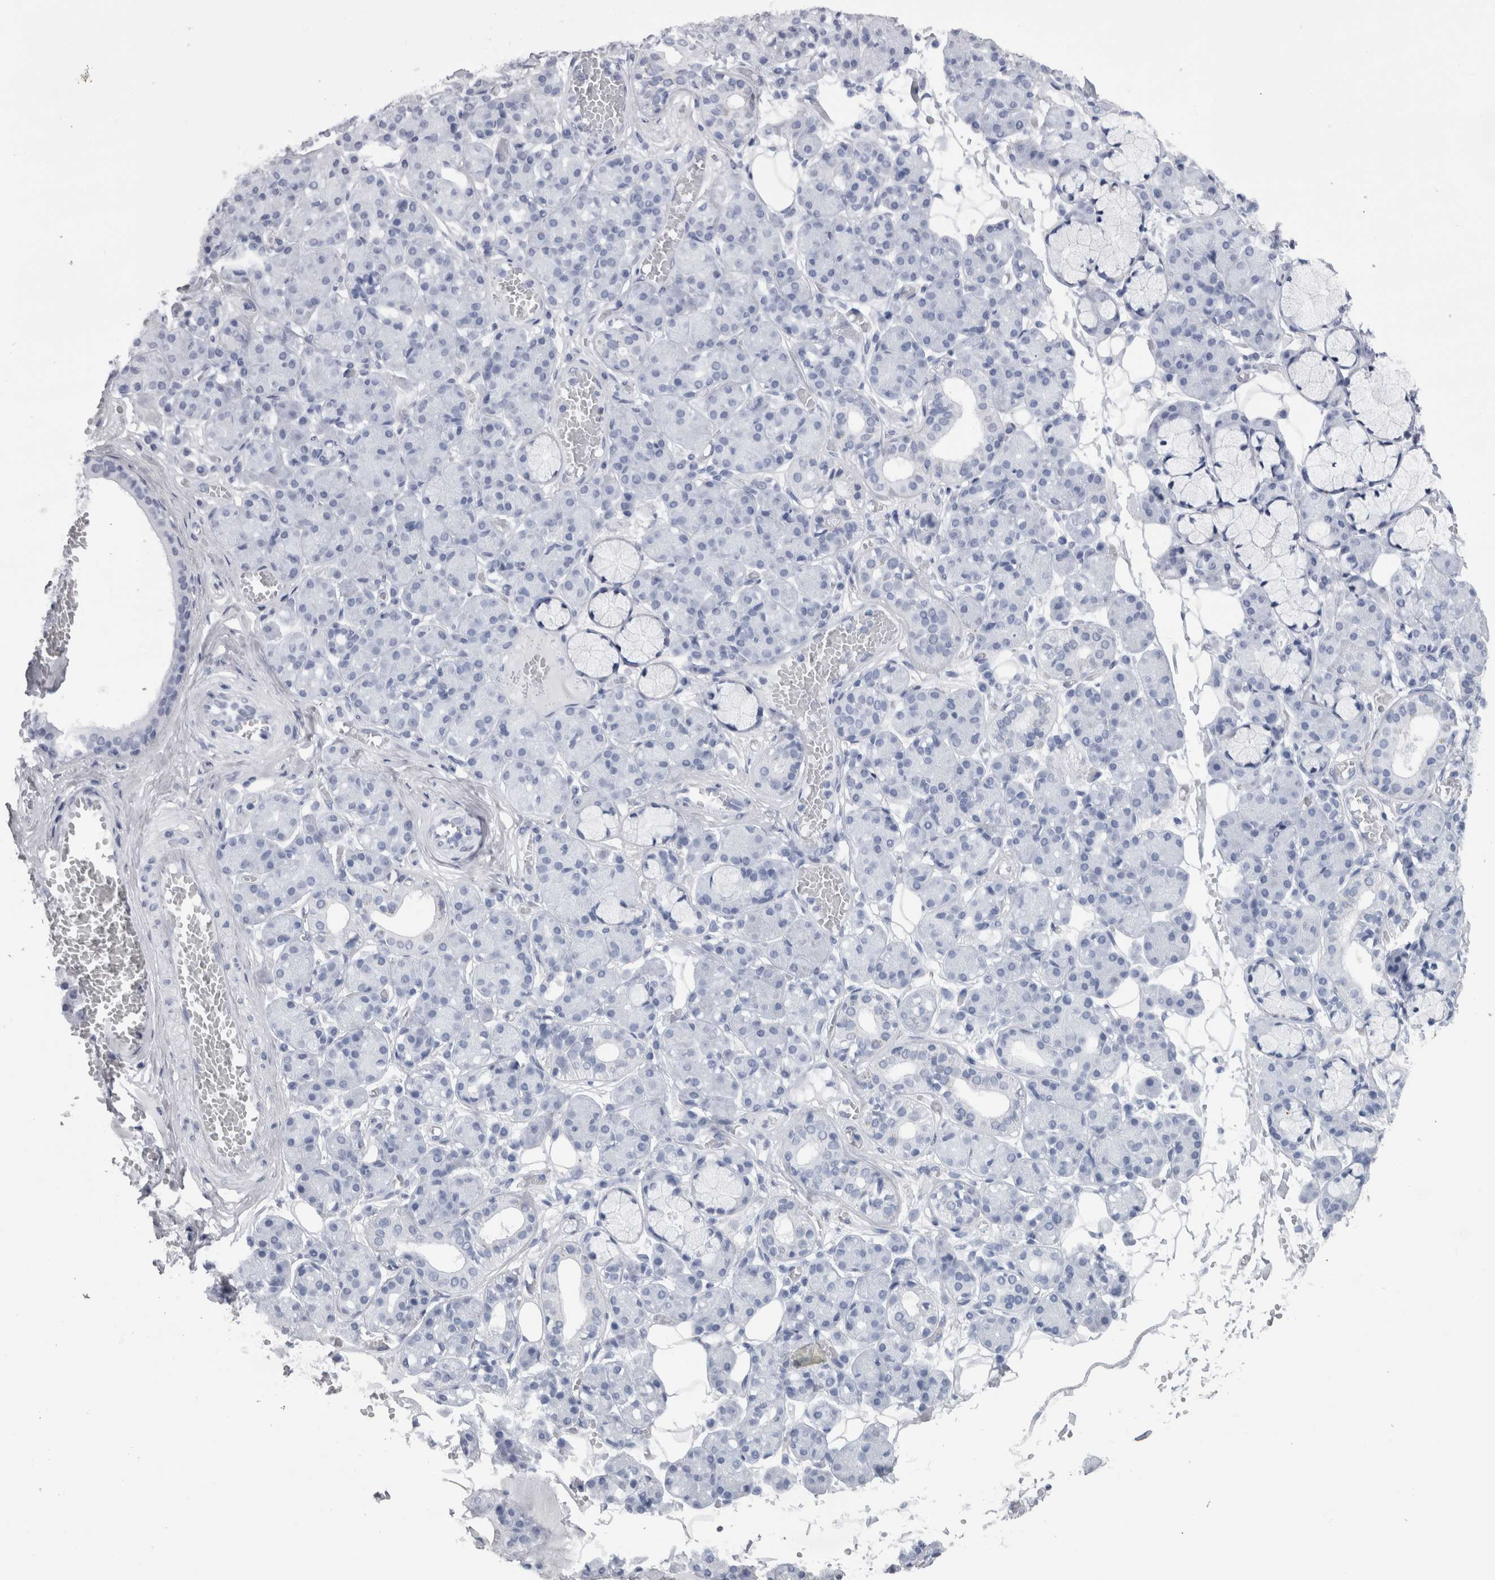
{"staining": {"intensity": "negative", "quantity": "none", "location": "none"}, "tissue": "salivary gland", "cell_type": "Glandular cells", "image_type": "normal", "snomed": [{"axis": "morphology", "description": "Normal tissue, NOS"}, {"axis": "topography", "description": "Salivary gland"}], "caption": "There is no significant staining in glandular cells of salivary gland. Nuclei are stained in blue.", "gene": "PAX5", "patient": {"sex": "male", "age": 63}}